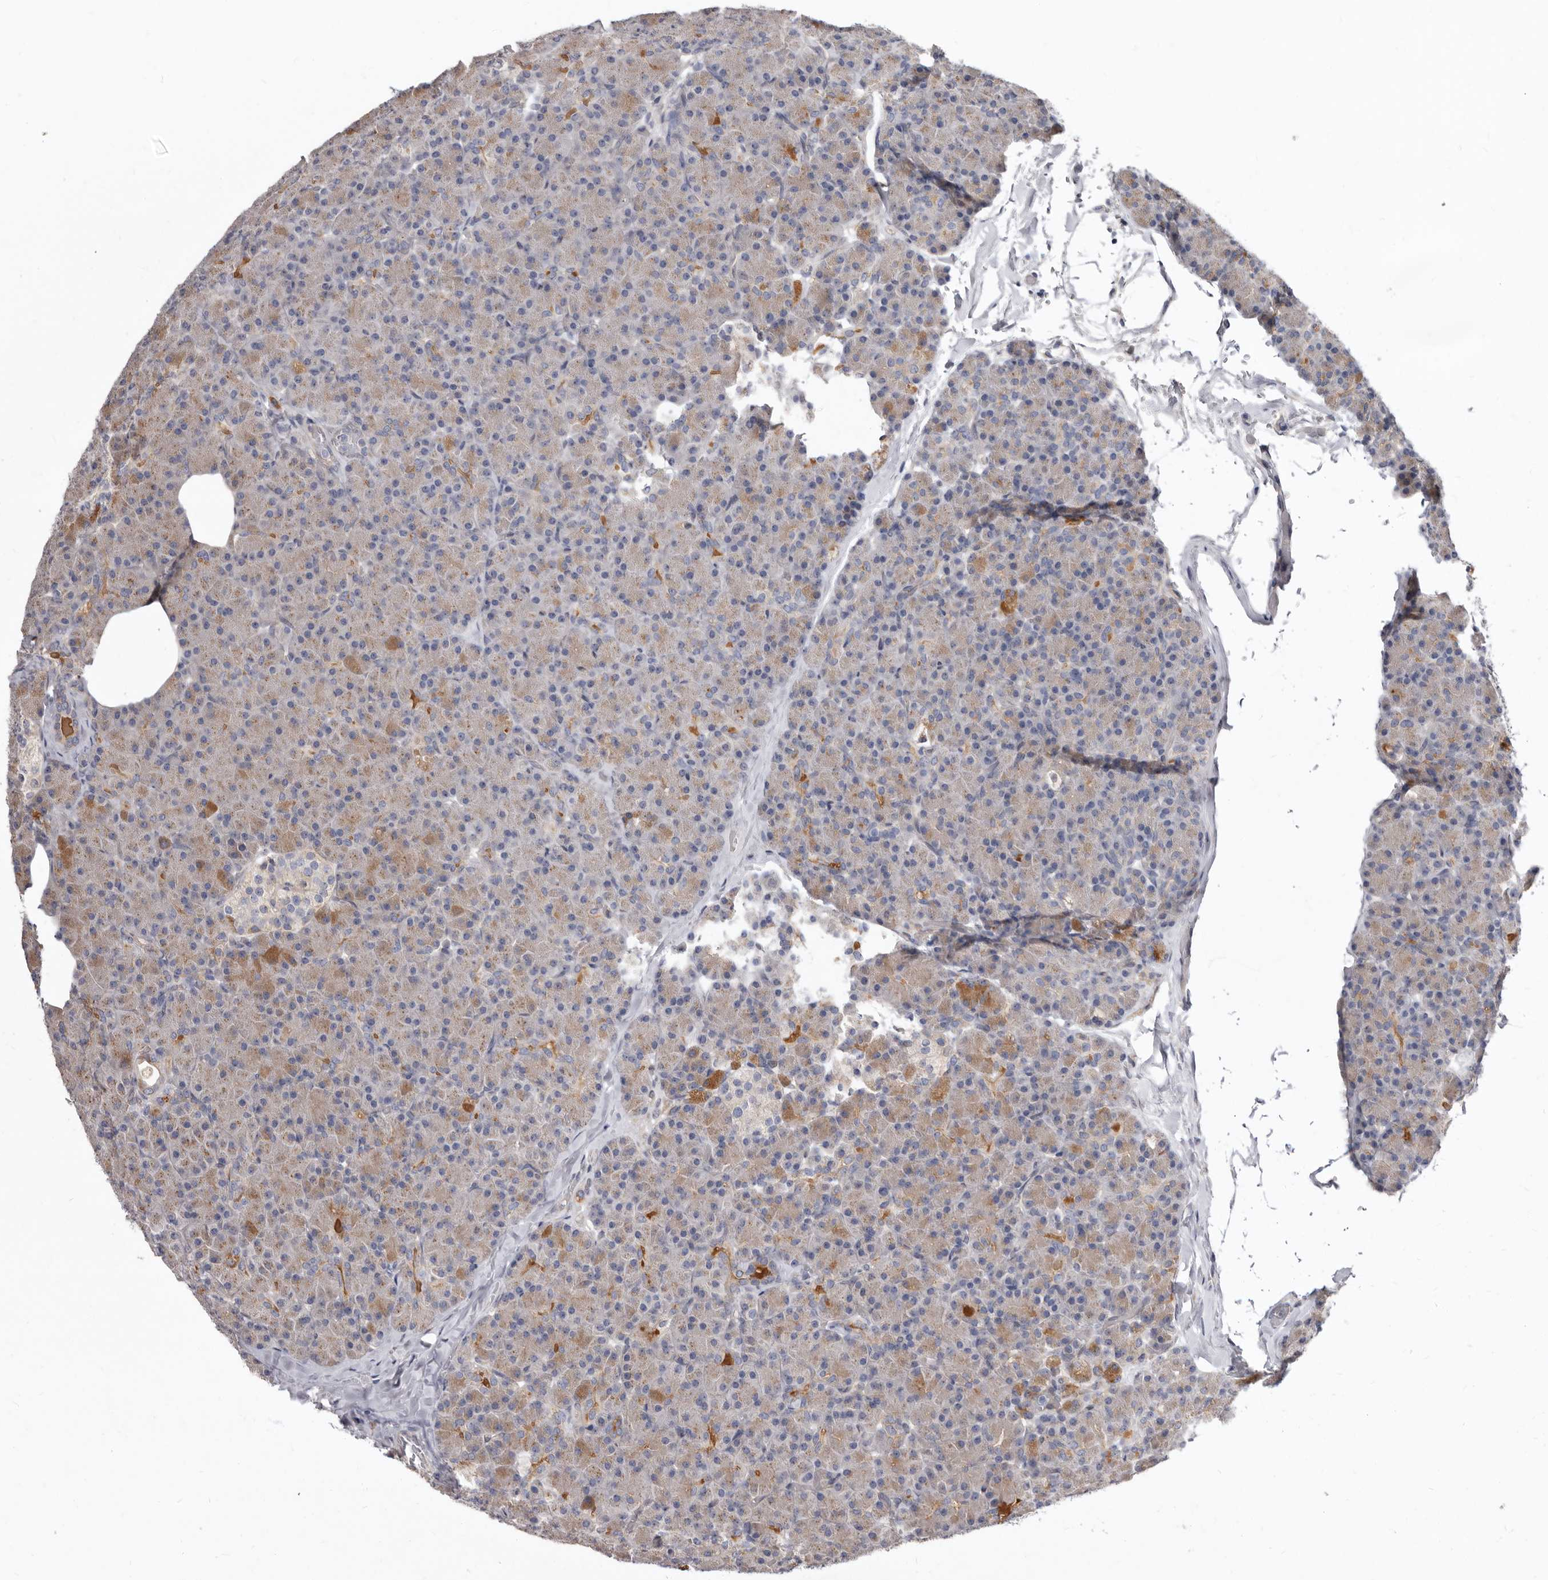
{"staining": {"intensity": "moderate", "quantity": "25%-75%", "location": "cytoplasmic/membranous"}, "tissue": "pancreas", "cell_type": "Exocrine glandular cells", "image_type": "normal", "snomed": [{"axis": "morphology", "description": "Normal tissue, NOS"}, {"axis": "topography", "description": "Pancreas"}], "caption": "IHC of benign human pancreas demonstrates medium levels of moderate cytoplasmic/membranous positivity in approximately 25%-75% of exocrine glandular cells.", "gene": "FMO2", "patient": {"sex": "female", "age": 43}}